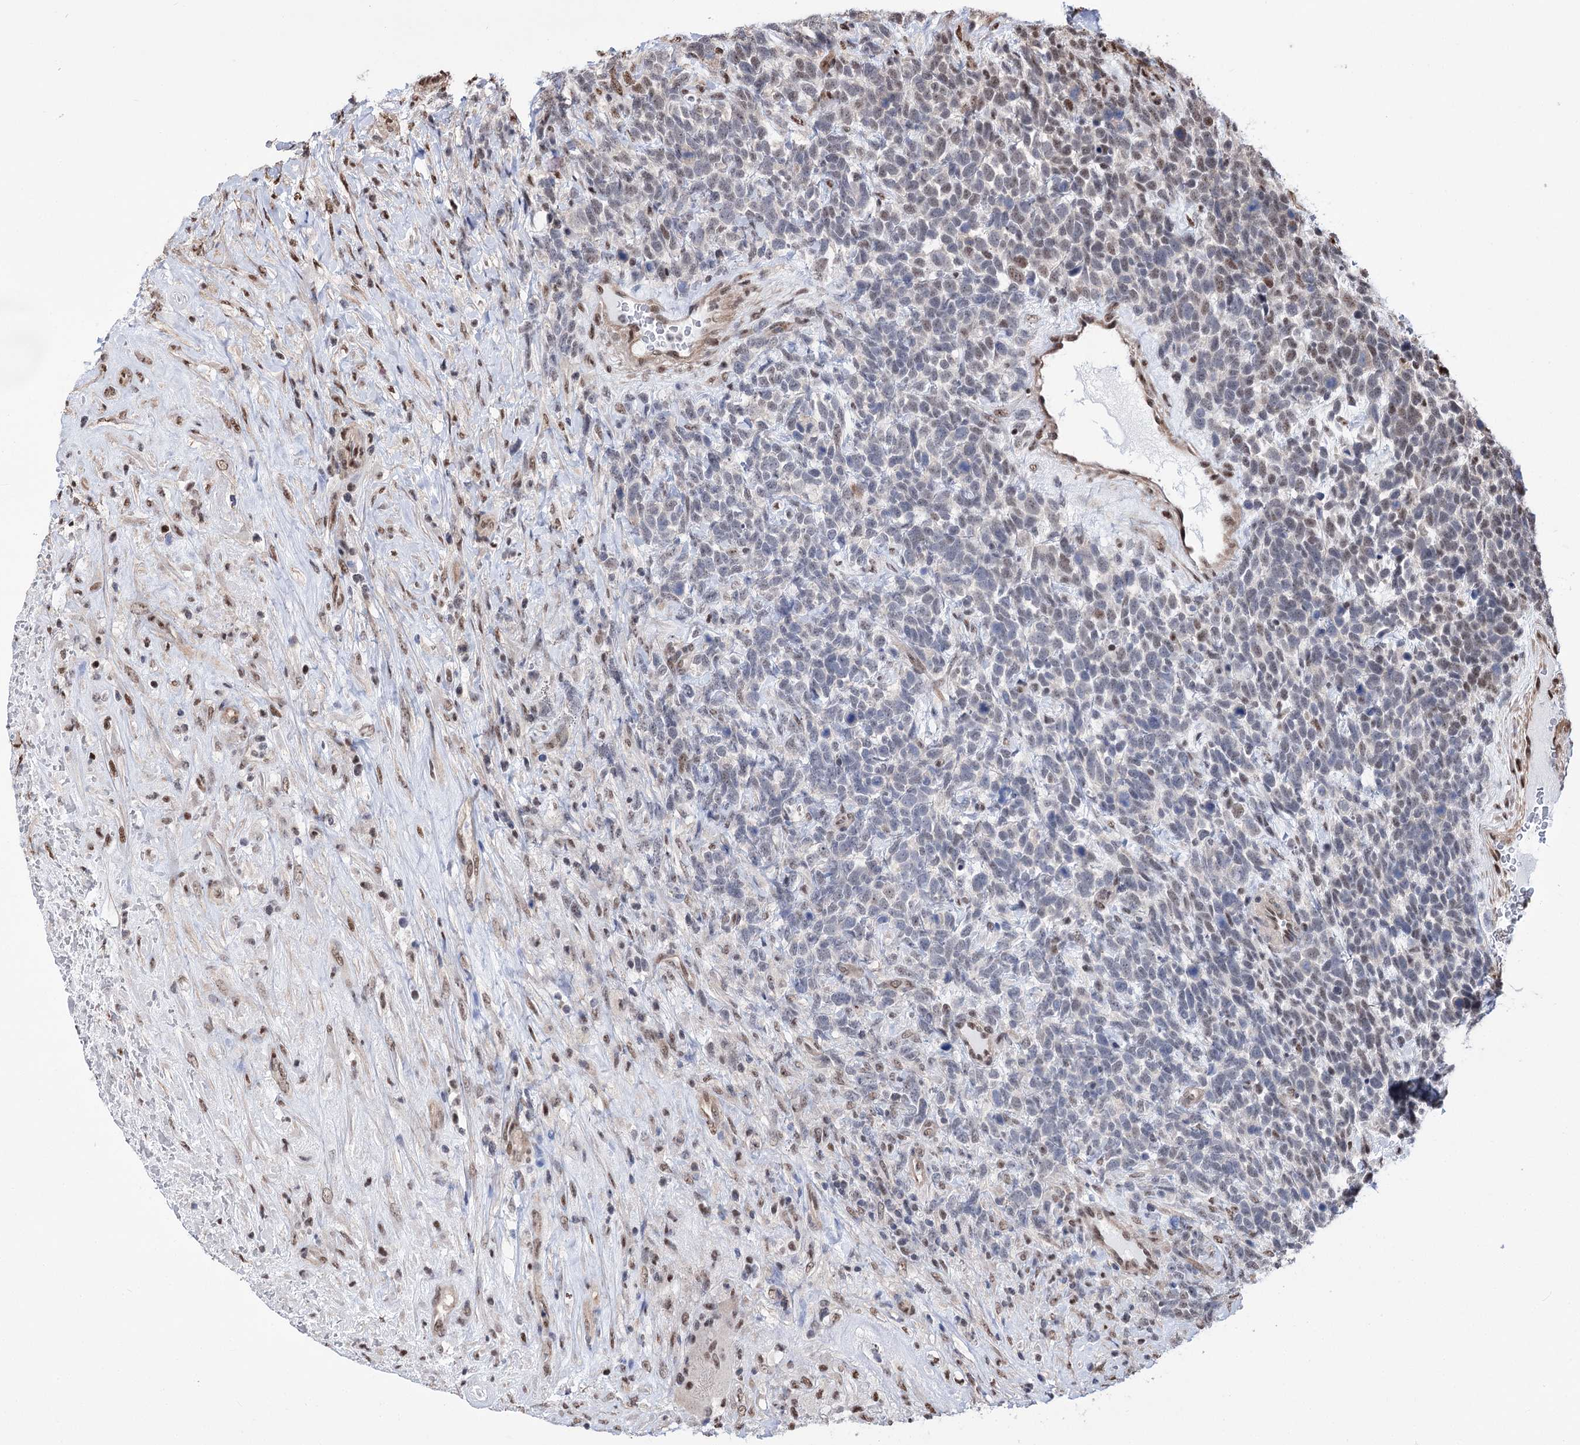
{"staining": {"intensity": "moderate", "quantity": "<25%", "location": "nuclear"}, "tissue": "urothelial cancer", "cell_type": "Tumor cells", "image_type": "cancer", "snomed": [{"axis": "morphology", "description": "Urothelial carcinoma, High grade"}, {"axis": "topography", "description": "Urinary bladder"}], "caption": "A low amount of moderate nuclear positivity is identified in about <25% of tumor cells in high-grade urothelial carcinoma tissue.", "gene": "CHMP7", "patient": {"sex": "female", "age": 82}}